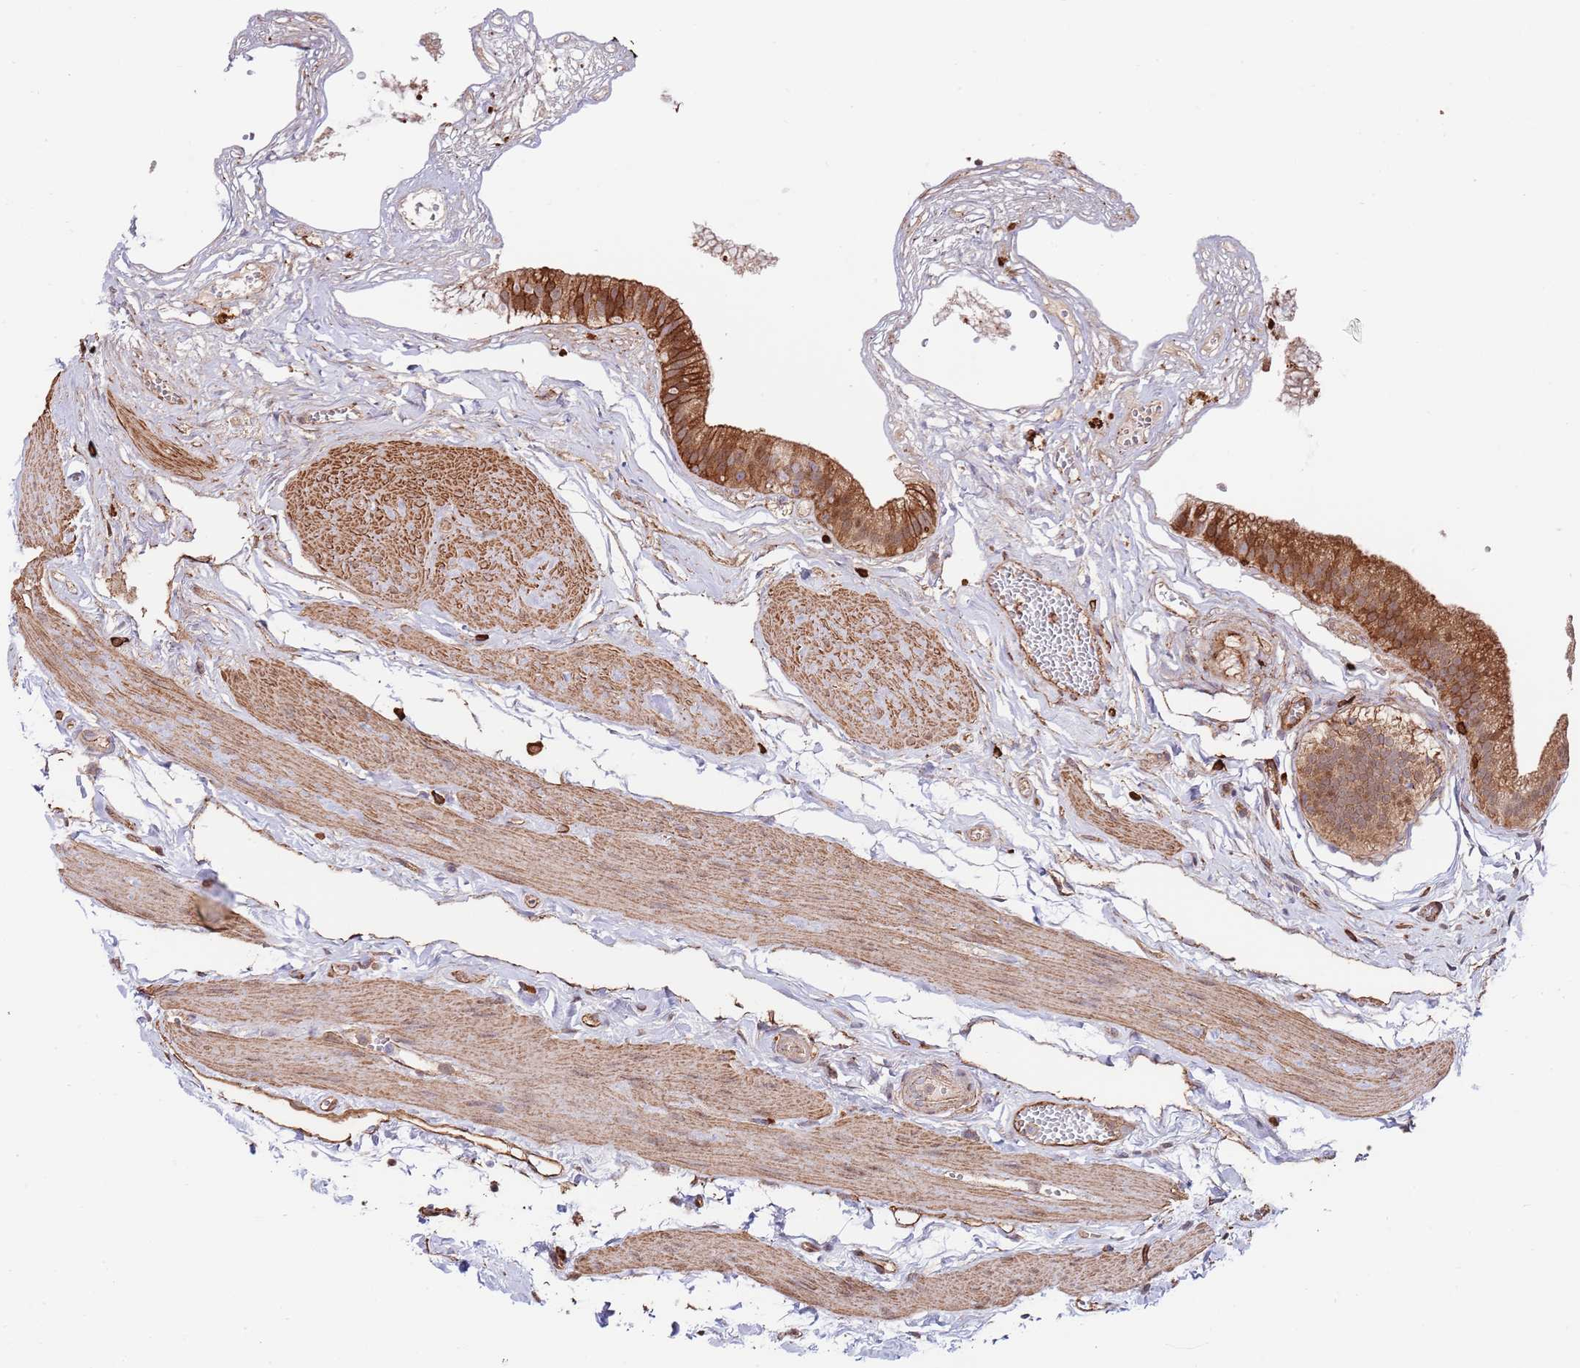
{"staining": {"intensity": "strong", "quantity": ">75%", "location": "cytoplasmic/membranous,nuclear"}, "tissue": "gallbladder", "cell_type": "Glandular cells", "image_type": "normal", "snomed": [{"axis": "morphology", "description": "Normal tissue, NOS"}, {"axis": "topography", "description": "Gallbladder"}], "caption": "Protein analysis of benign gallbladder shows strong cytoplasmic/membranous,nuclear positivity in about >75% of glandular cells. Using DAB (3,3'-diaminobenzidine) (brown) and hematoxylin (blue) stains, captured at high magnification using brightfield microscopy.", "gene": "BPNT1", "patient": {"sex": "female", "age": 54}}